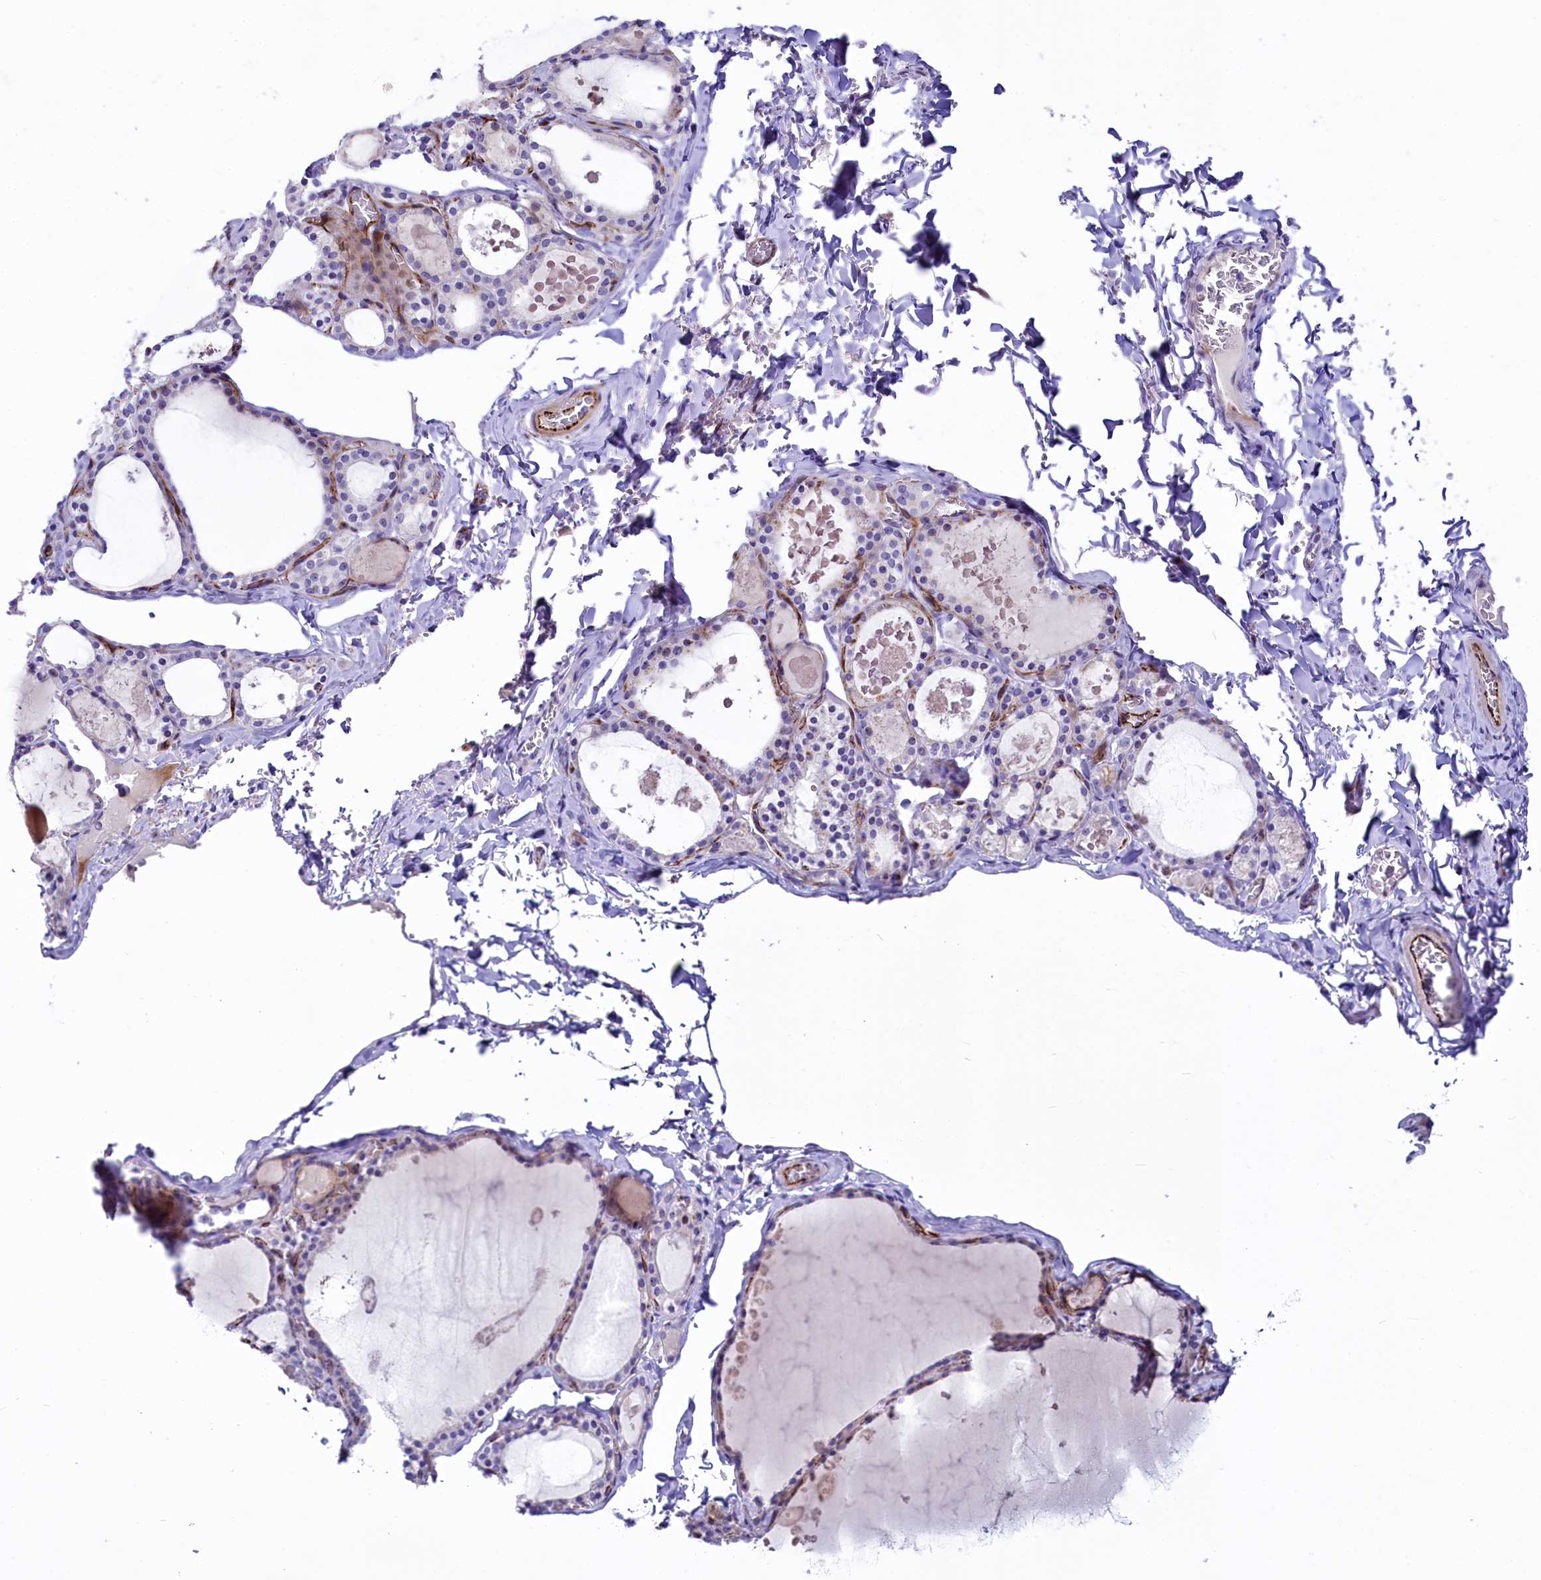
{"staining": {"intensity": "weak", "quantity": "25%-75%", "location": "cytoplasmic/membranous"}, "tissue": "thyroid gland", "cell_type": "Glandular cells", "image_type": "normal", "snomed": [{"axis": "morphology", "description": "Normal tissue, NOS"}, {"axis": "topography", "description": "Thyroid gland"}], "caption": "The histopathology image demonstrates a brown stain indicating the presence of a protein in the cytoplasmic/membranous of glandular cells in thyroid gland. (Stains: DAB in brown, nuclei in blue, Microscopy: brightfield microscopy at high magnification).", "gene": "SH3TC2", "patient": {"sex": "male", "age": 56}}